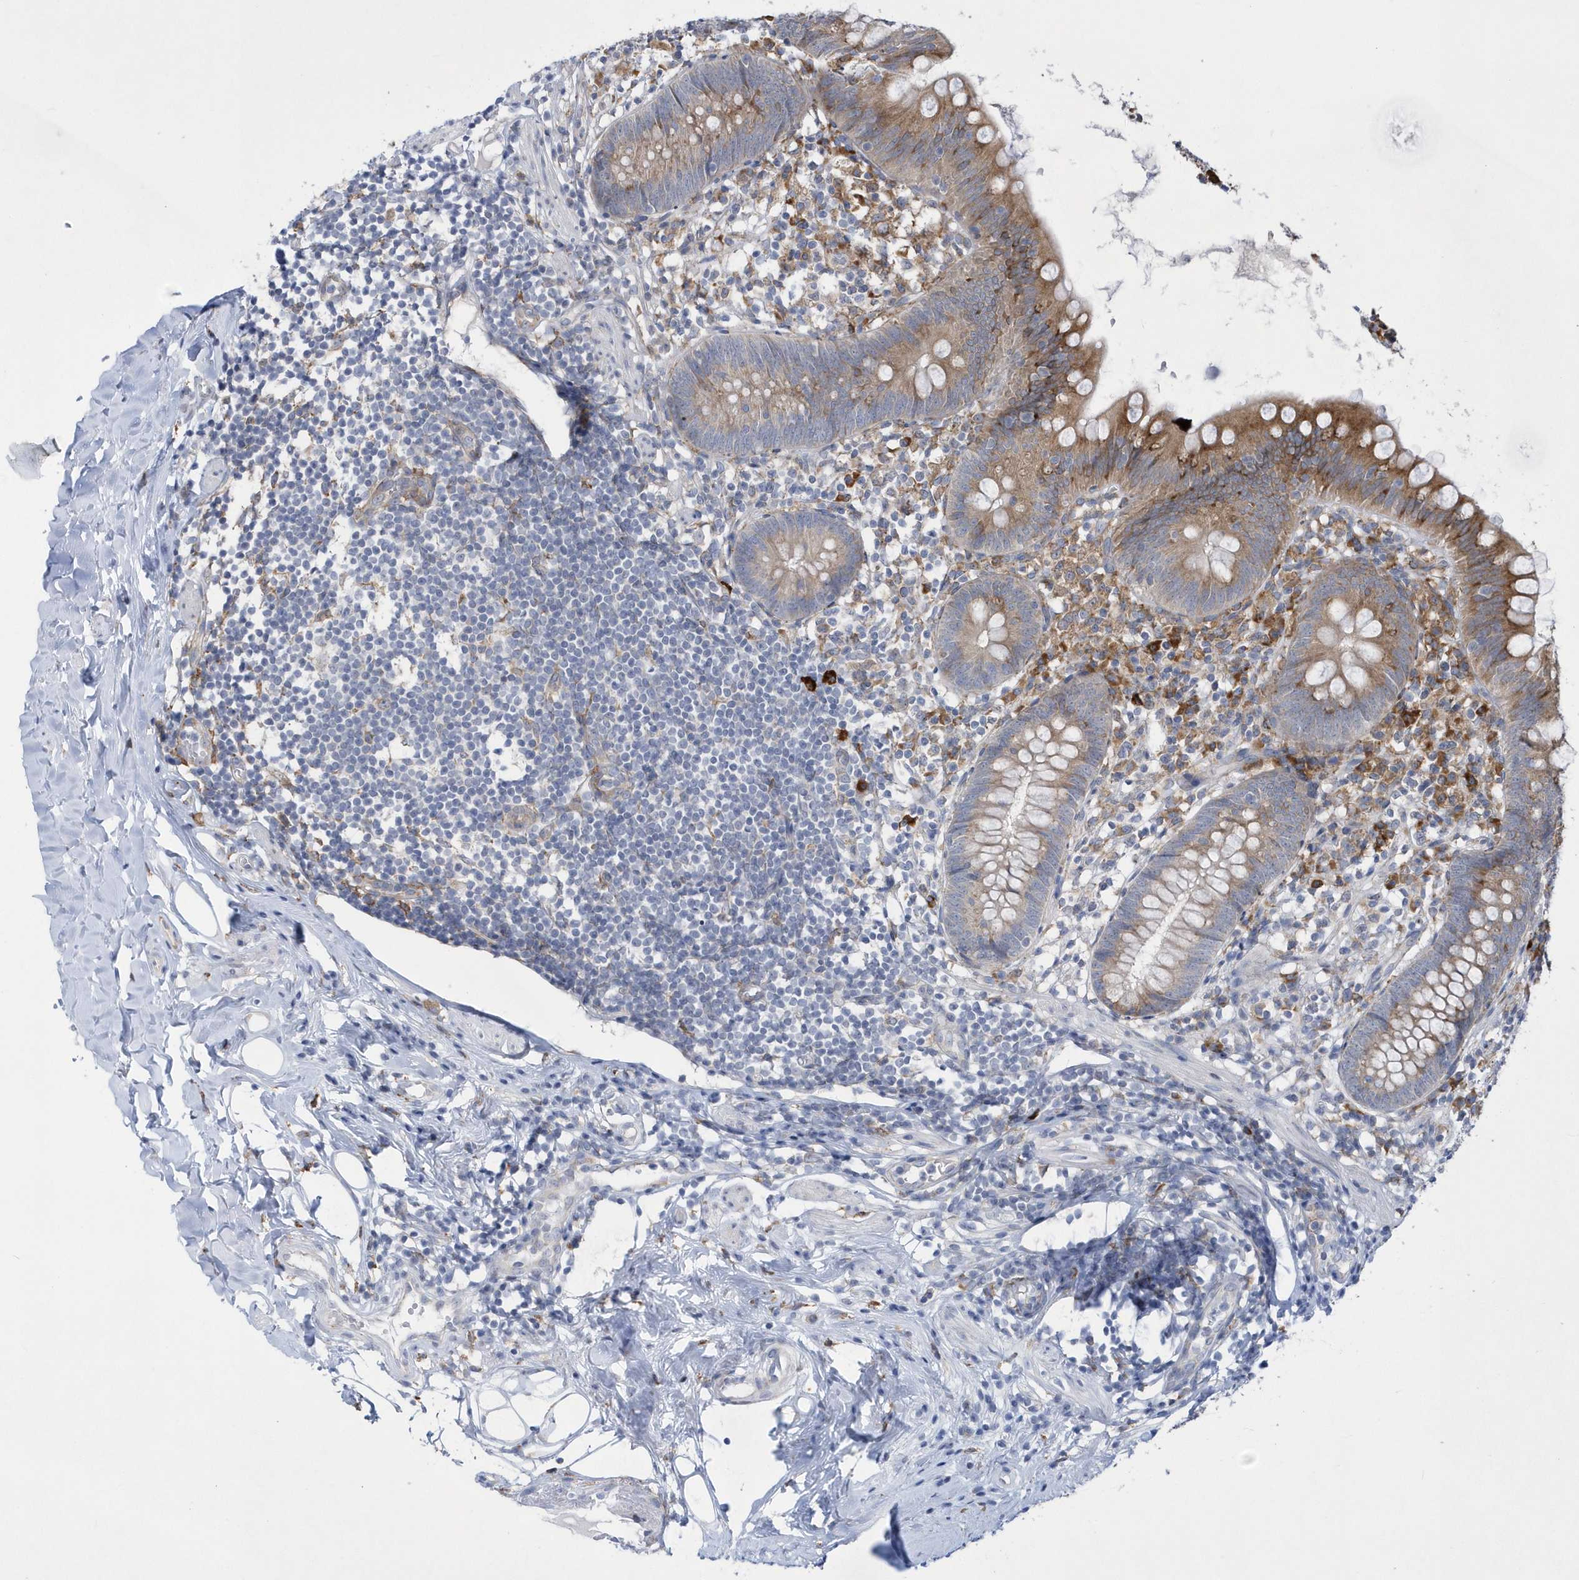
{"staining": {"intensity": "moderate", "quantity": ">75%", "location": "cytoplasmic/membranous"}, "tissue": "appendix", "cell_type": "Glandular cells", "image_type": "normal", "snomed": [{"axis": "morphology", "description": "Normal tissue, NOS"}, {"axis": "topography", "description": "Appendix"}], "caption": "Normal appendix exhibits moderate cytoplasmic/membranous positivity in about >75% of glandular cells, visualized by immunohistochemistry.", "gene": "MED31", "patient": {"sex": "female", "age": 62}}